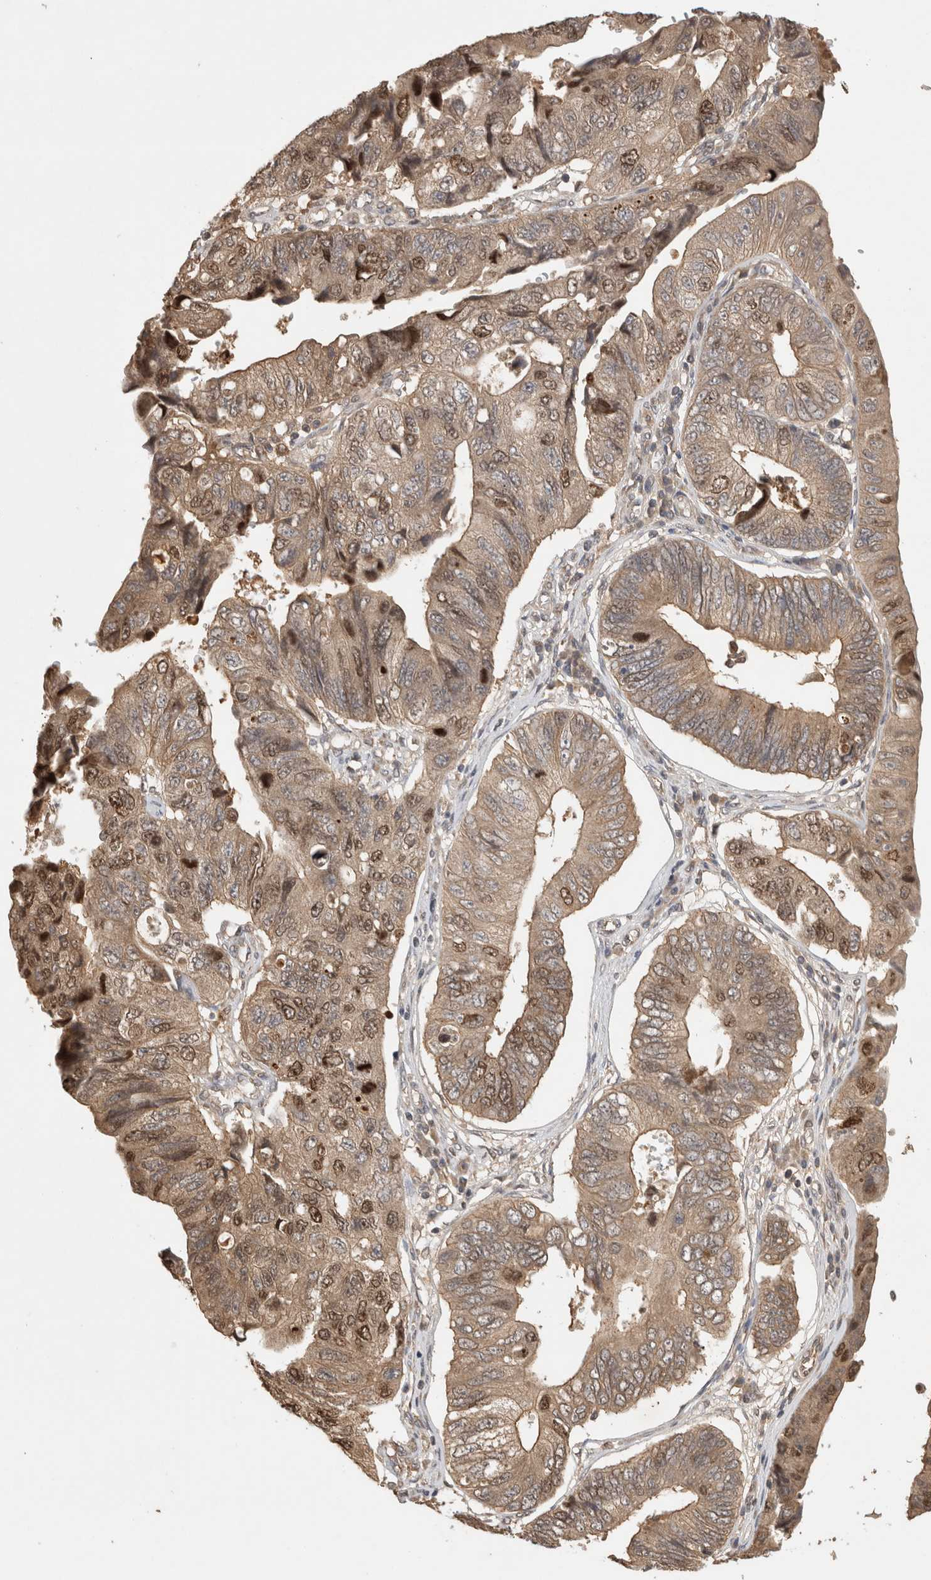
{"staining": {"intensity": "weak", "quantity": ">75%", "location": "cytoplasmic/membranous,nuclear"}, "tissue": "stomach cancer", "cell_type": "Tumor cells", "image_type": "cancer", "snomed": [{"axis": "morphology", "description": "Adenocarcinoma, NOS"}, {"axis": "topography", "description": "Stomach"}], "caption": "High-power microscopy captured an immunohistochemistry (IHC) image of adenocarcinoma (stomach), revealing weak cytoplasmic/membranous and nuclear staining in approximately >75% of tumor cells. (DAB IHC, brown staining for protein, blue staining for nuclei).", "gene": "PRMT3", "patient": {"sex": "male", "age": 59}}